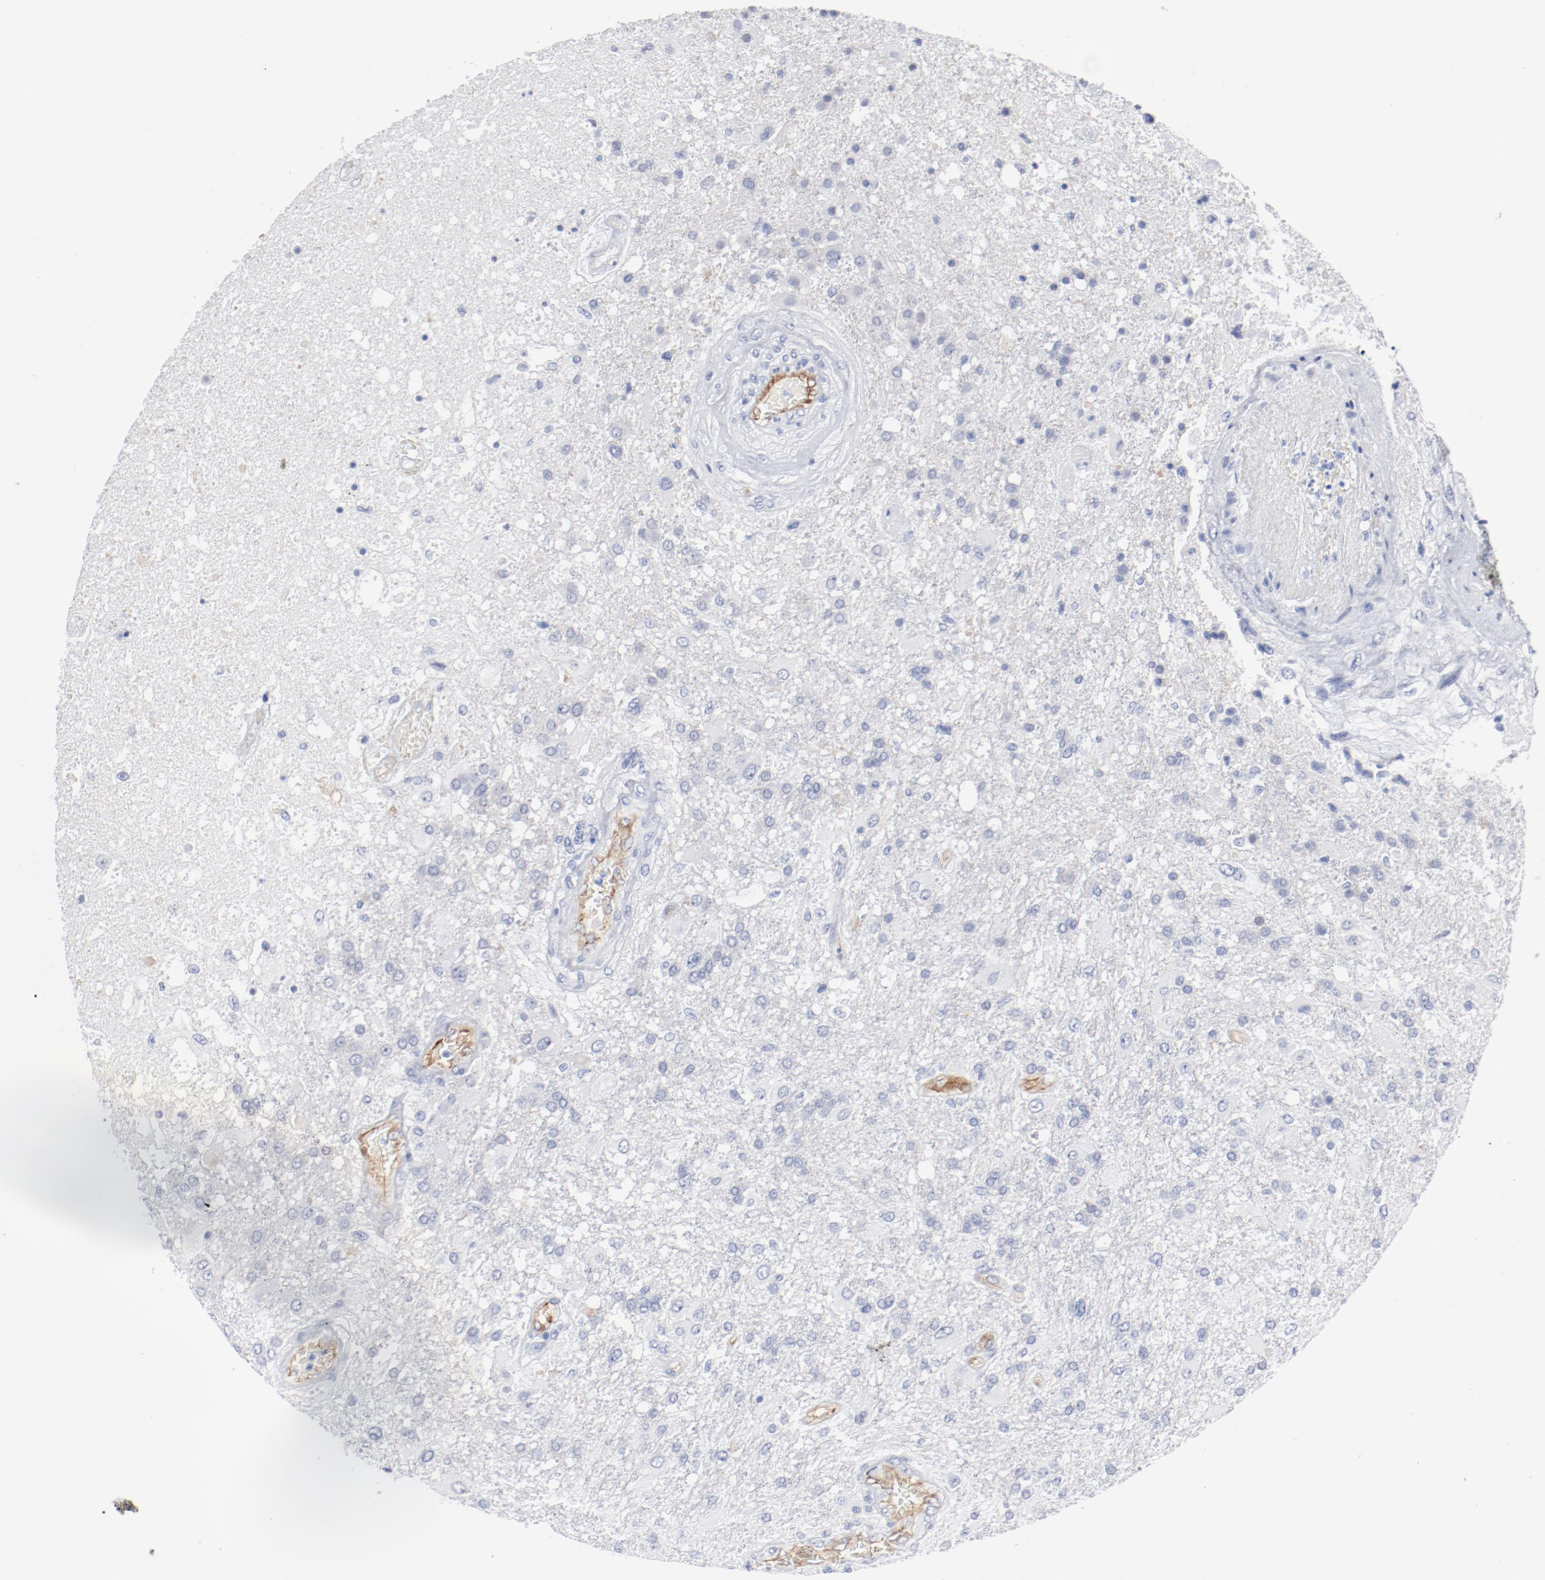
{"staining": {"intensity": "negative", "quantity": "none", "location": "none"}, "tissue": "glioma", "cell_type": "Tumor cells", "image_type": "cancer", "snomed": [{"axis": "morphology", "description": "Glioma, malignant, High grade"}, {"axis": "topography", "description": "Cerebral cortex"}], "caption": "Tumor cells are negative for brown protein staining in glioma.", "gene": "SHANK3", "patient": {"sex": "male", "age": 79}}